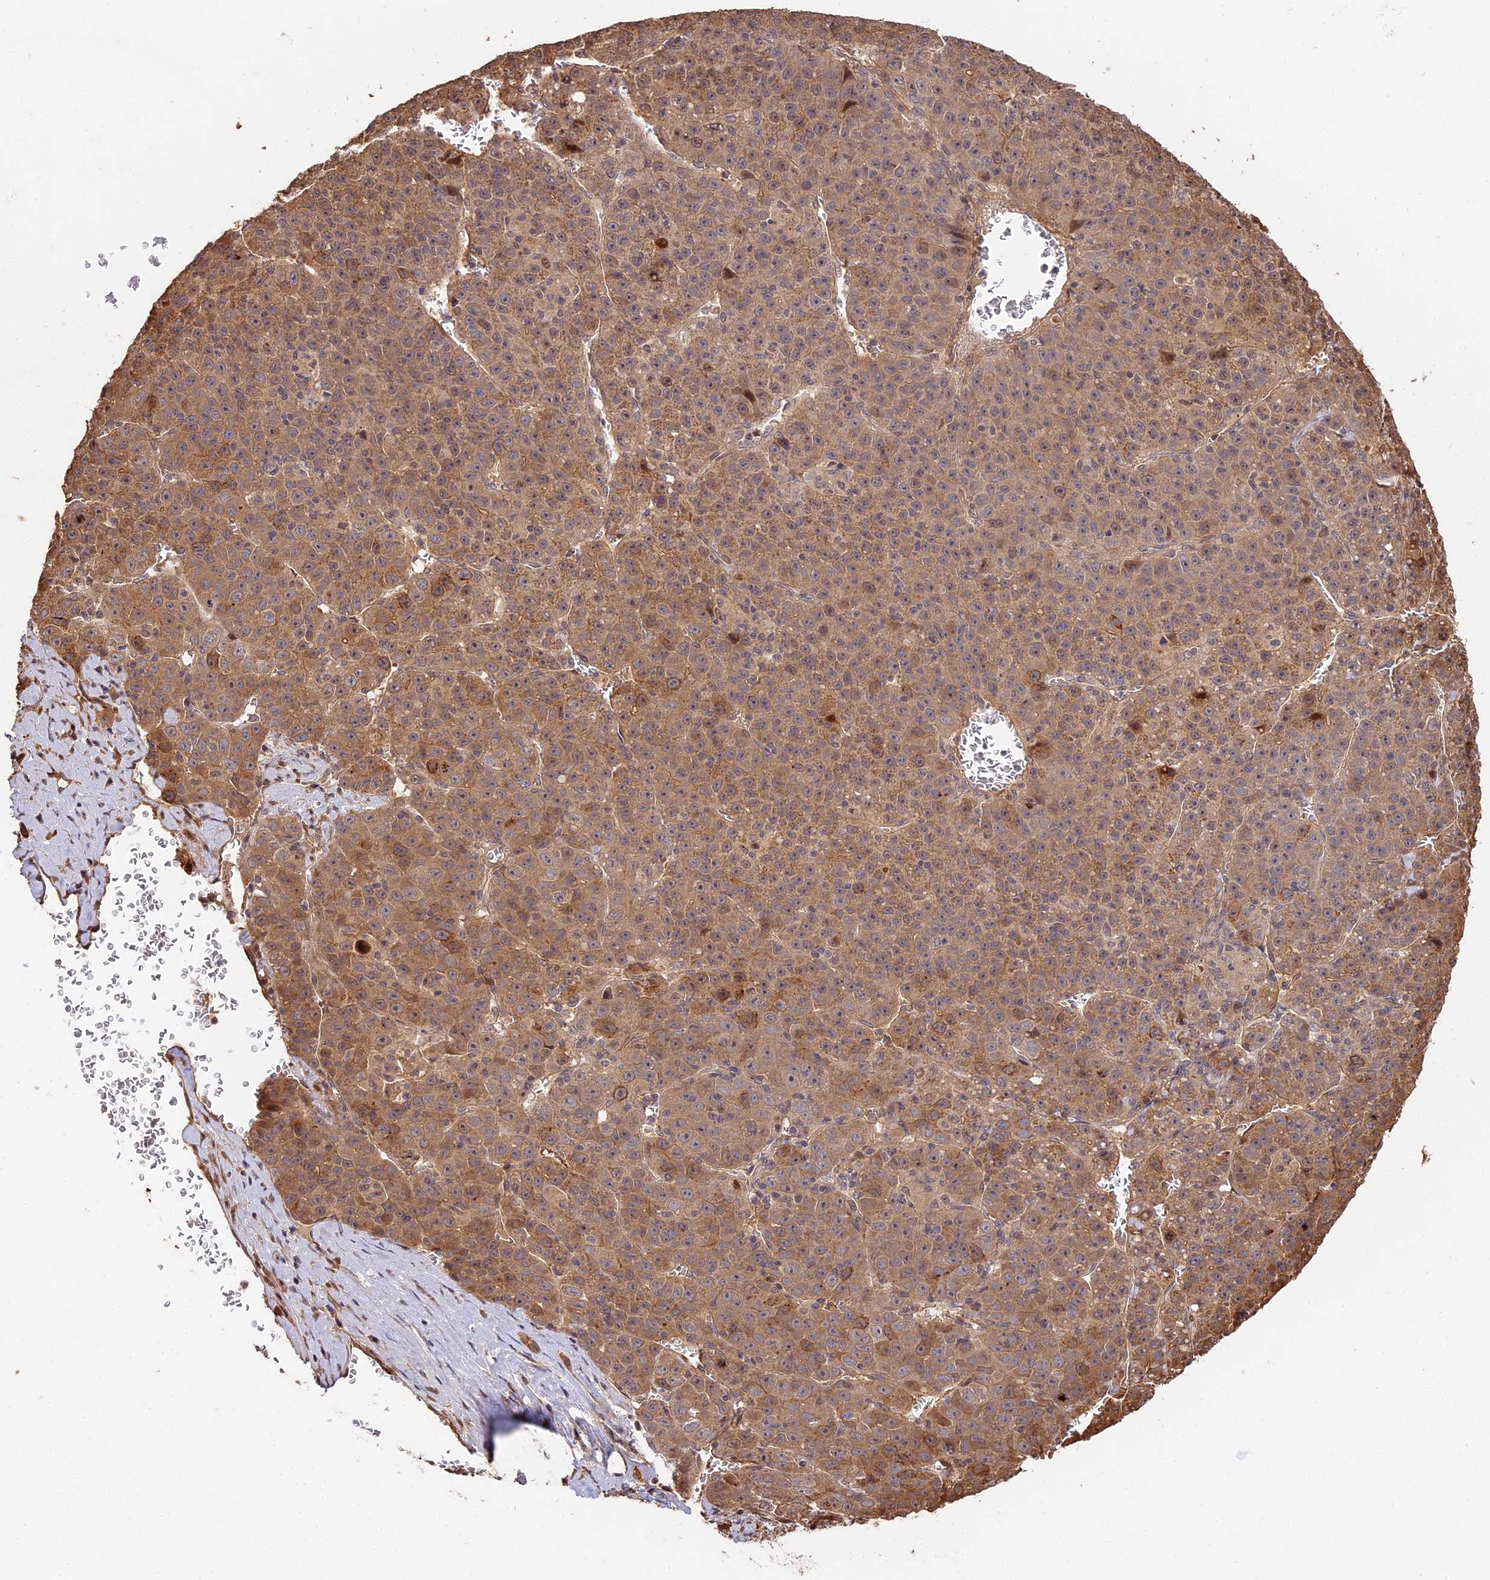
{"staining": {"intensity": "moderate", "quantity": ">75%", "location": "cytoplasmic/membranous,nuclear"}, "tissue": "liver cancer", "cell_type": "Tumor cells", "image_type": "cancer", "snomed": [{"axis": "morphology", "description": "Carcinoma, Hepatocellular, NOS"}, {"axis": "topography", "description": "Liver"}], "caption": "IHC of human liver cancer (hepatocellular carcinoma) reveals medium levels of moderate cytoplasmic/membranous and nuclear staining in about >75% of tumor cells. The staining is performed using DAB (3,3'-diaminobenzidine) brown chromogen to label protein expression. The nuclei are counter-stained blue using hematoxylin.", "gene": "PPP1R37", "patient": {"sex": "female", "age": 53}}